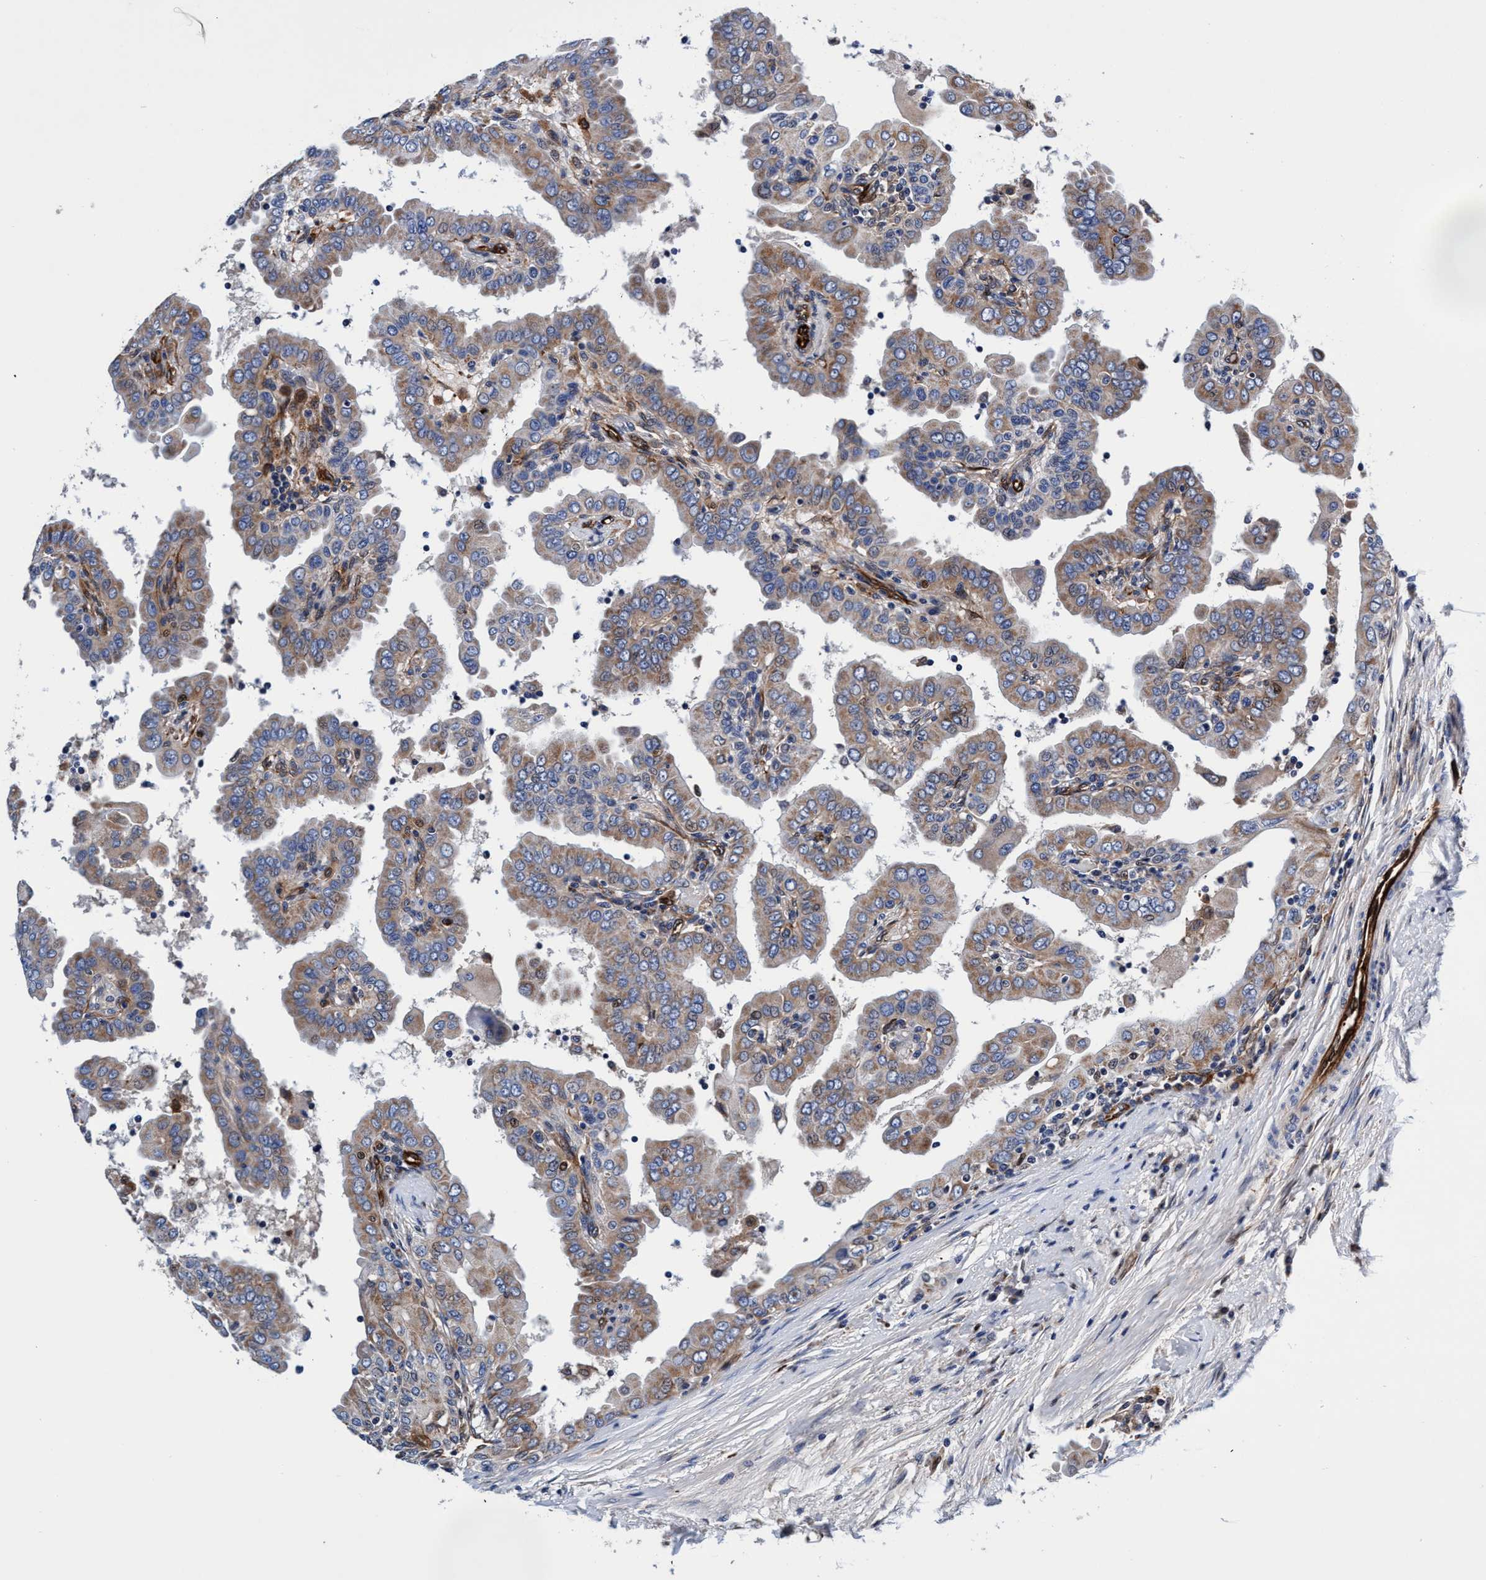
{"staining": {"intensity": "moderate", "quantity": ">75%", "location": "cytoplasmic/membranous"}, "tissue": "thyroid cancer", "cell_type": "Tumor cells", "image_type": "cancer", "snomed": [{"axis": "morphology", "description": "Papillary adenocarcinoma, NOS"}, {"axis": "topography", "description": "Thyroid gland"}], "caption": "A medium amount of moderate cytoplasmic/membranous positivity is appreciated in about >75% of tumor cells in thyroid cancer tissue. The staining is performed using DAB (3,3'-diaminobenzidine) brown chromogen to label protein expression. The nuclei are counter-stained blue using hematoxylin.", "gene": "UBALD2", "patient": {"sex": "male", "age": 33}}